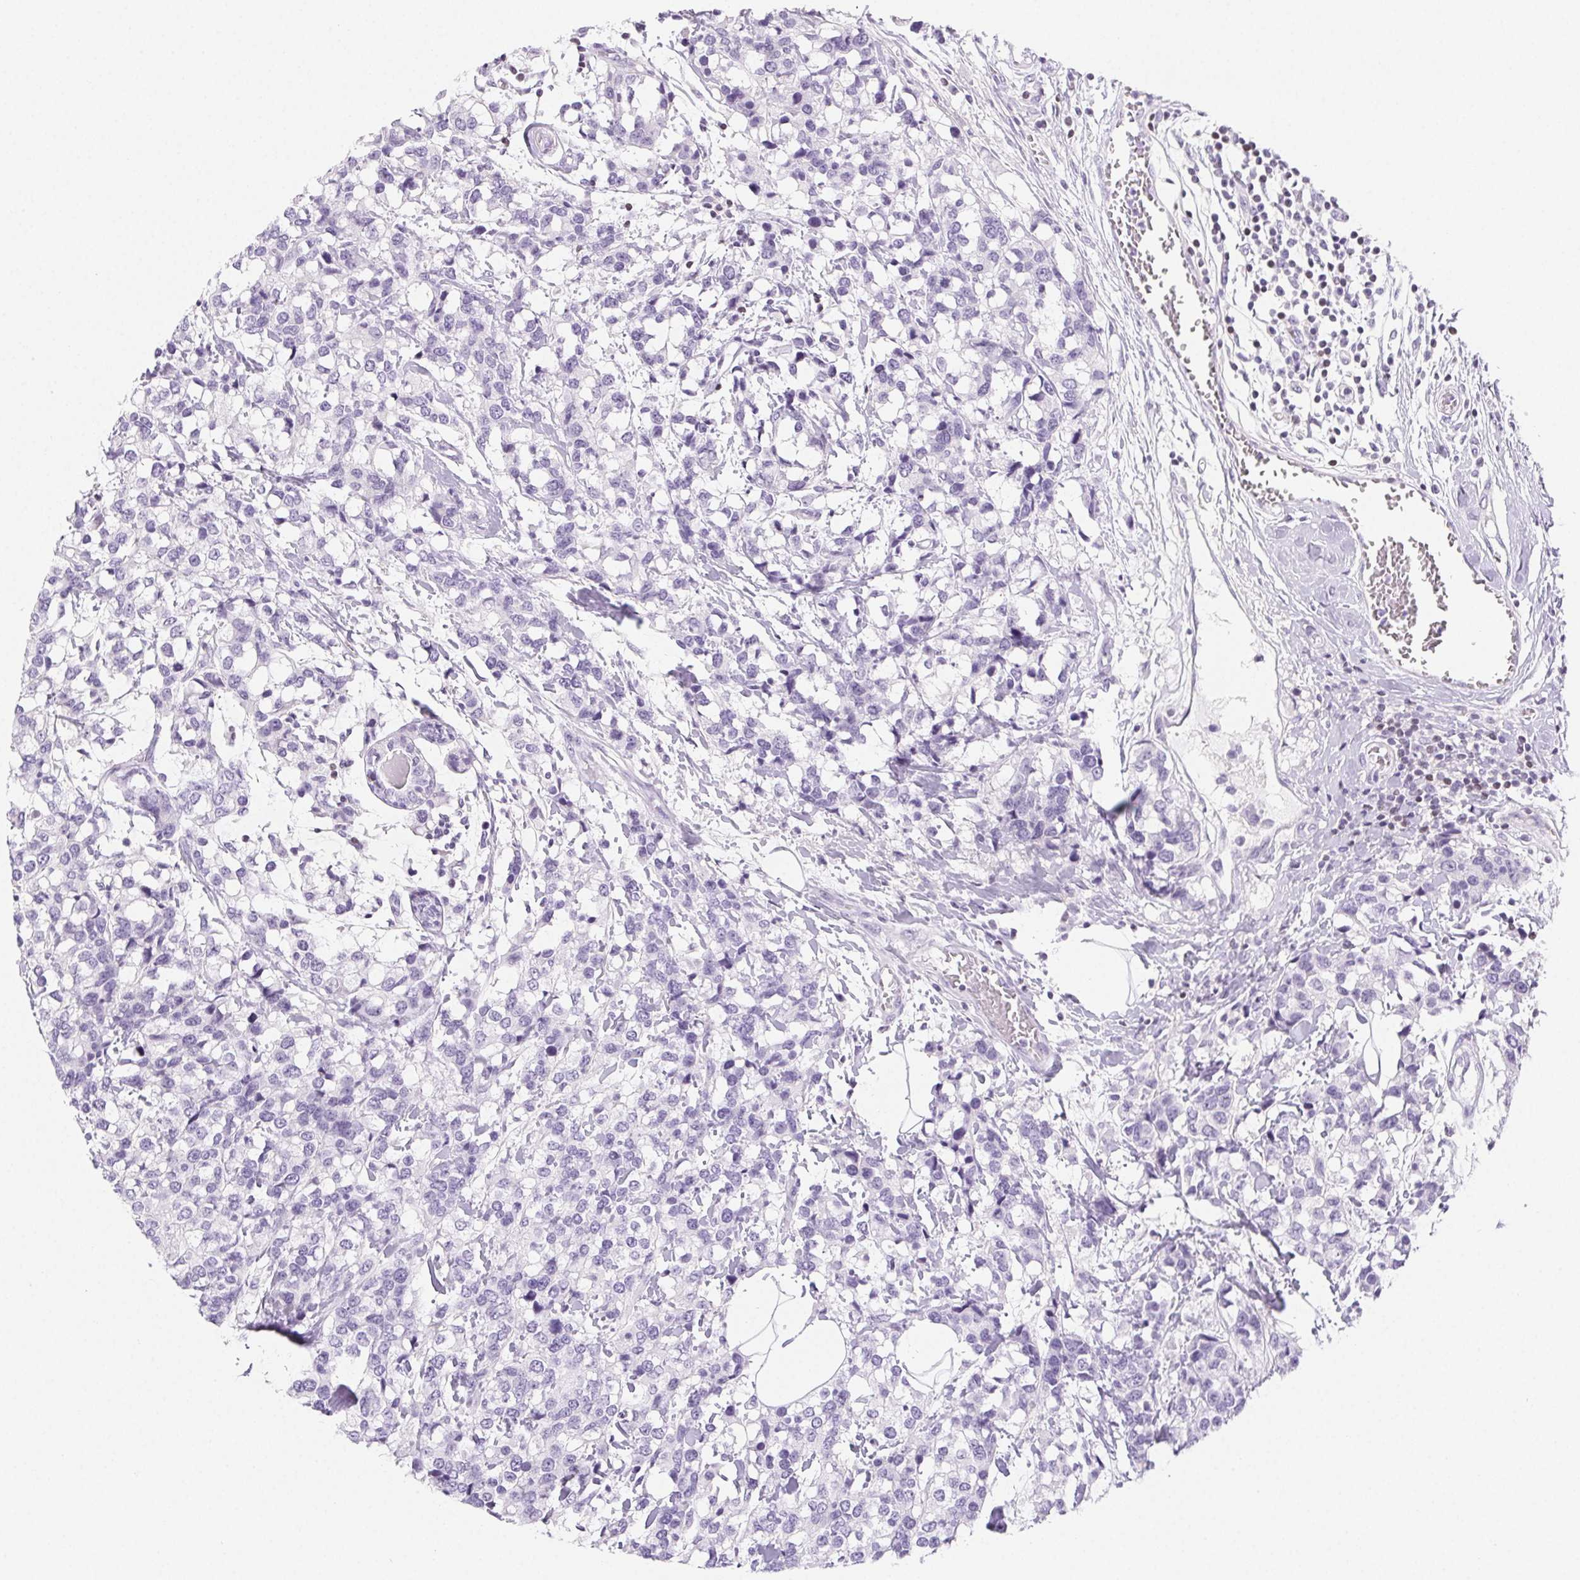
{"staining": {"intensity": "negative", "quantity": "none", "location": "none"}, "tissue": "breast cancer", "cell_type": "Tumor cells", "image_type": "cancer", "snomed": [{"axis": "morphology", "description": "Lobular carcinoma"}, {"axis": "topography", "description": "Breast"}], "caption": "DAB immunohistochemical staining of human breast cancer (lobular carcinoma) shows no significant staining in tumor cells.", "gene": "BEND2", "patient": {"sex": "female", "age": 59}}